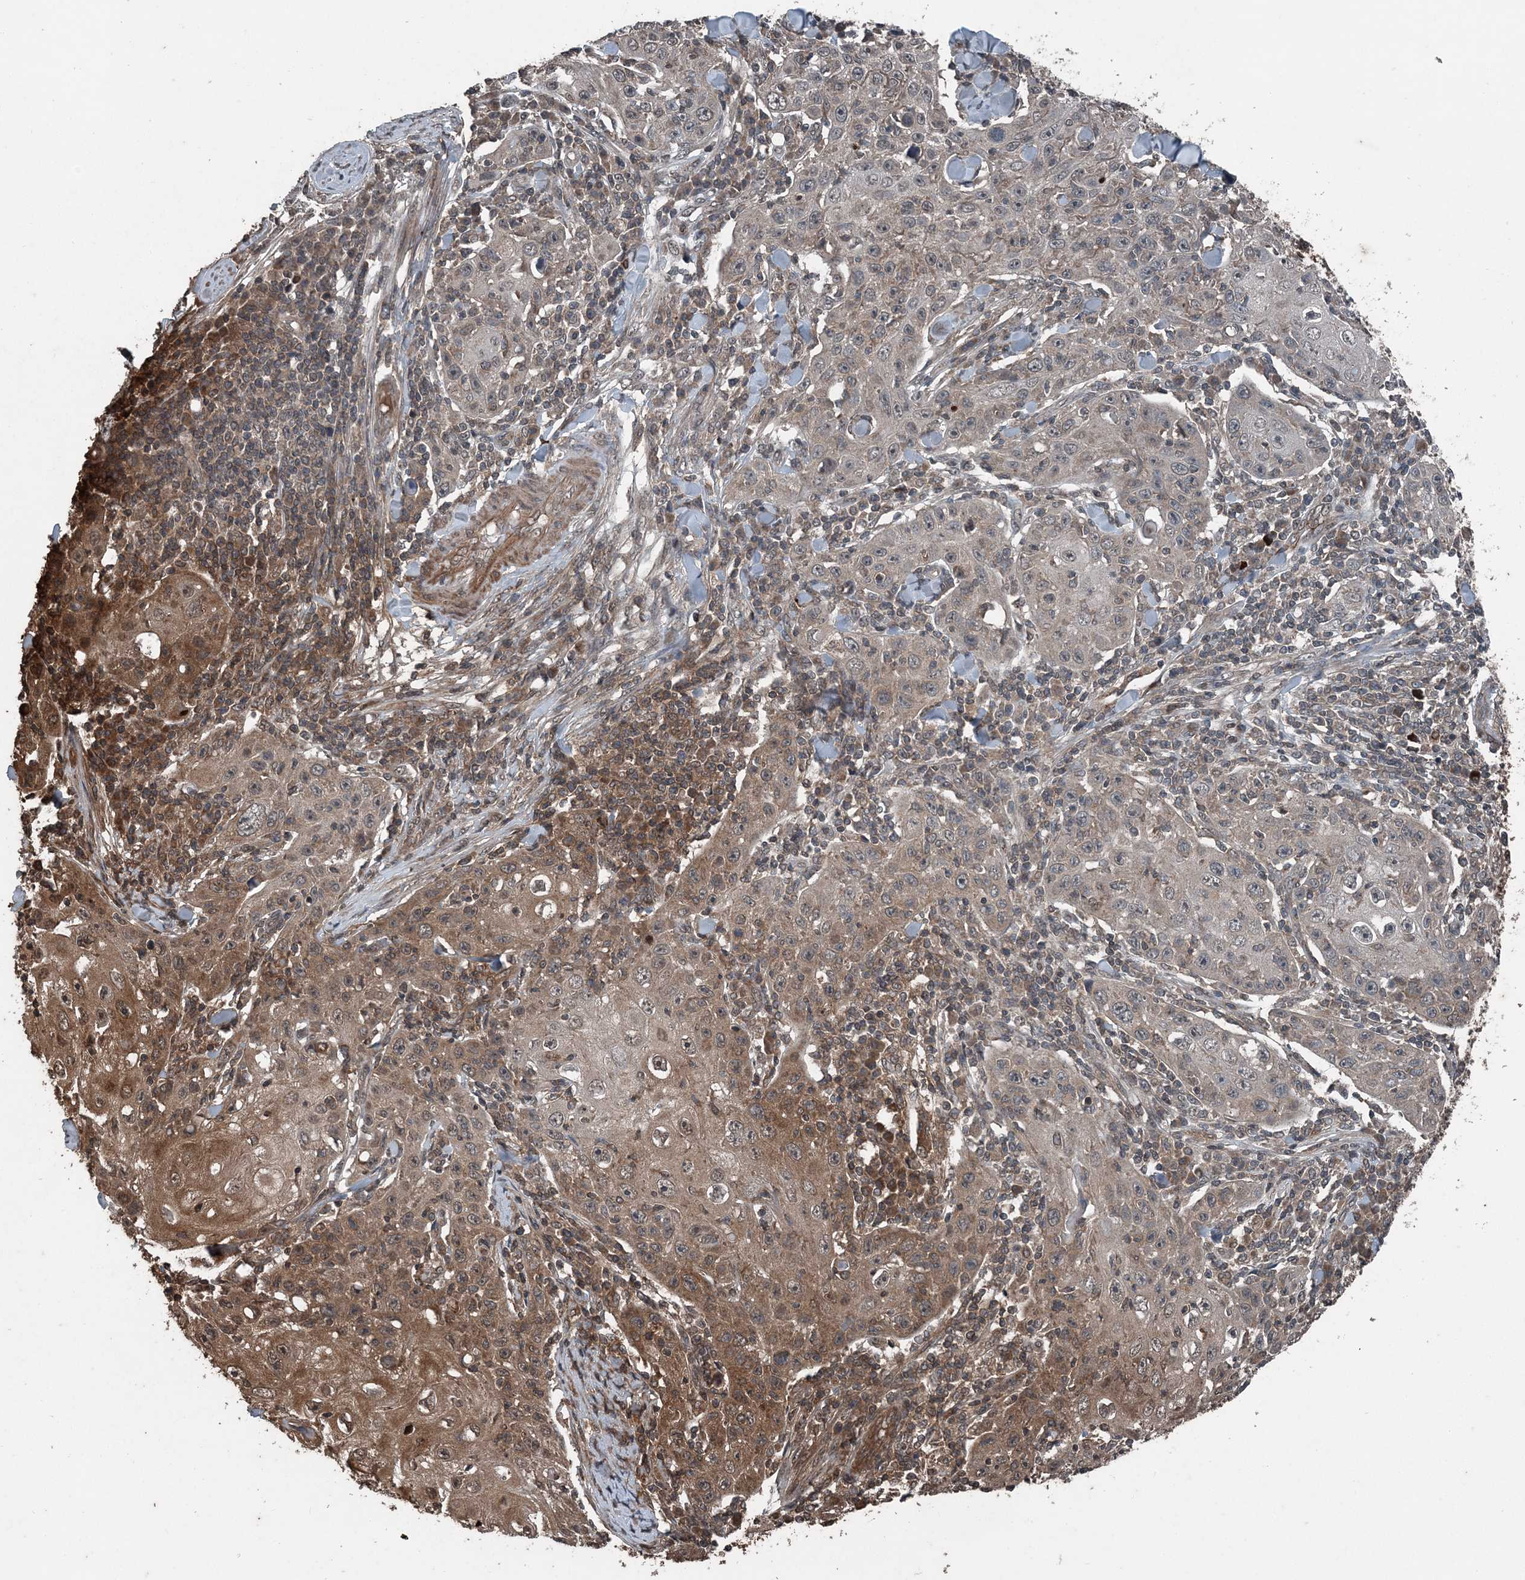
{"staining": {"intensity": "moderate", "quantity": "<25%", "location": "cytoplasmic/membranous,nuclear"}, "tissue": "skin cancer", "cell_type": "Tumor cells", "image_type": "cancer", "snomed": [{"axis": "morphology", "description": "Squamous cell carcinoma, NOS"}, {"axis": "topography", "description": "Skin"}], "caption": "Skin cancer (squamous cell carcinoma) stained with a brown dye displays moderate cytoplasmic/membranous and nuclear positive expression in about <25% of tumor cells.", "gene": "CFL1", "patient": {"sex": "female", "age": 88}}